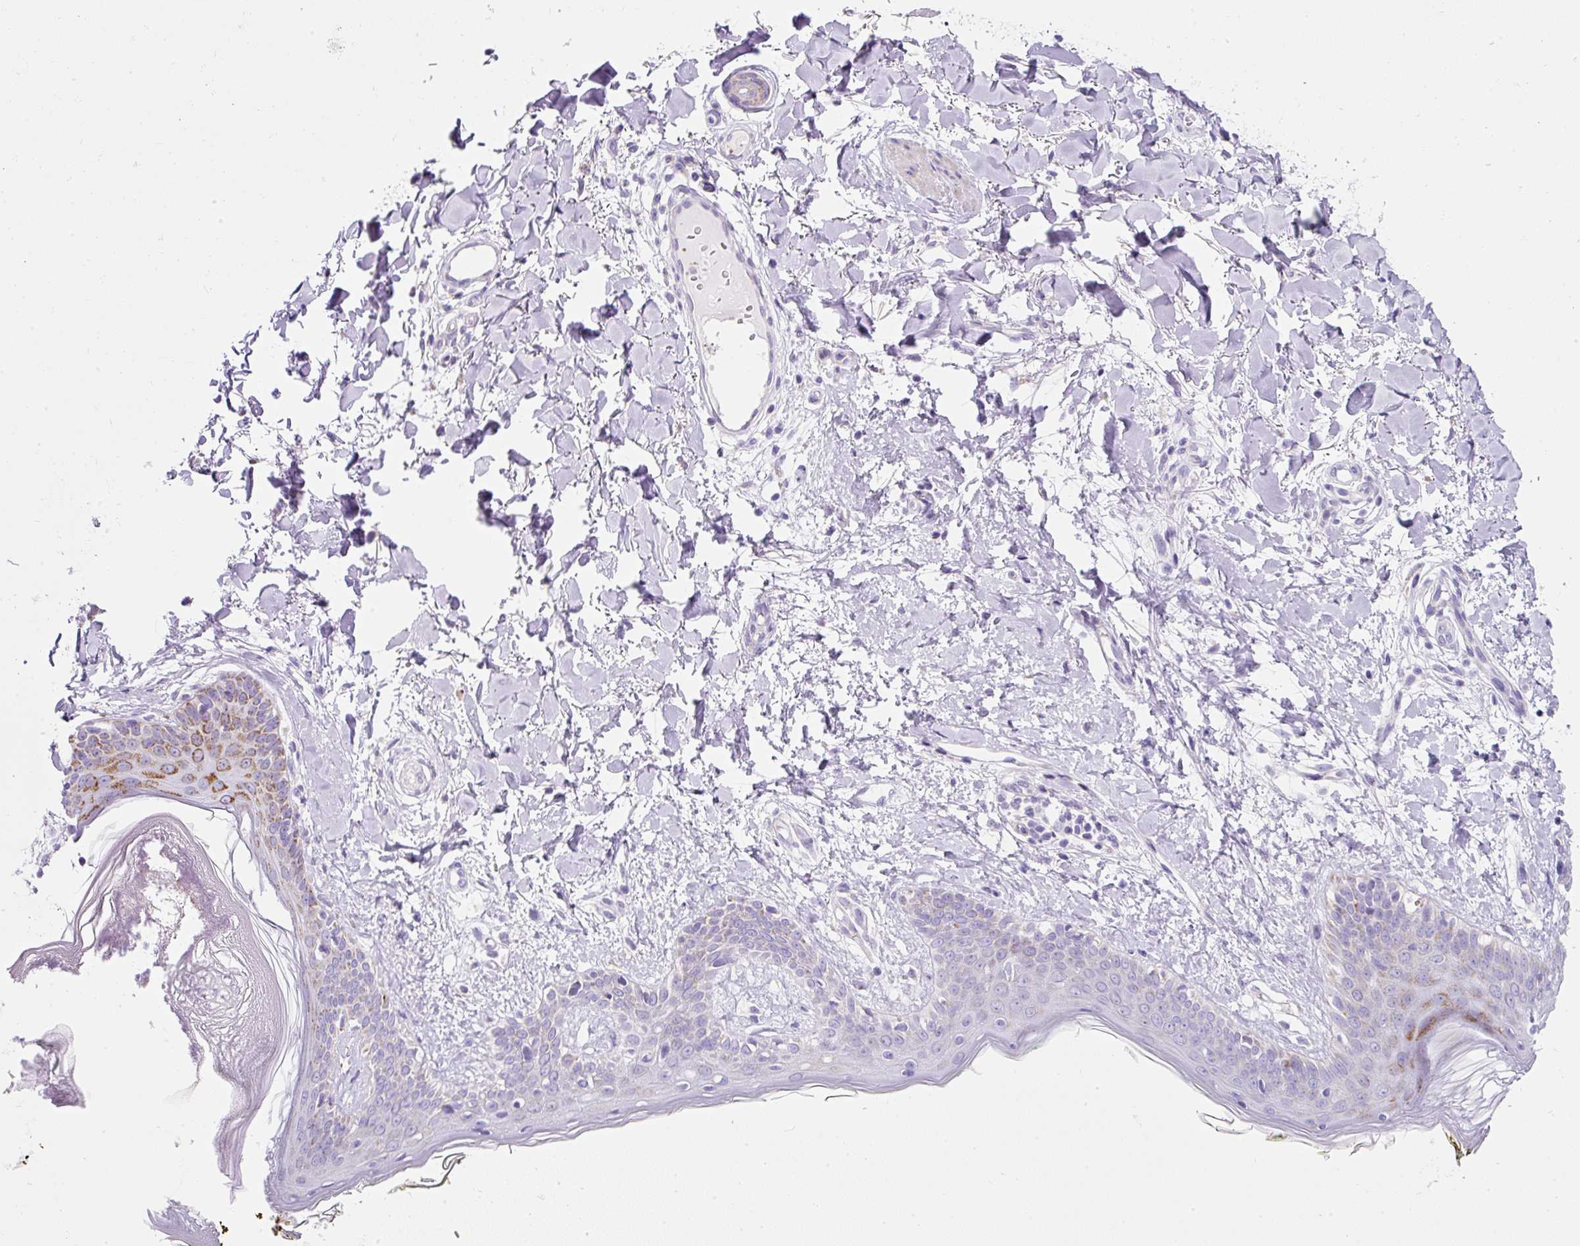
{"staining": {"intensity": "negative", "quantity": "none", "location": "none"}, "tissue": "skin", "cell_type": "Fibroblasts", "image_type": "normal", "snomed": [{"axis": "morphology", "description": "Normal tissue, NOS"}, {"axis": "topography", "description": "Skin"}], "caption": "High power microscopy micrograph of an IHC image of normal skin, revealing no significant staining in fibroblasts.", "gene": "PLPP2", "patient": {"sex": "female", "age": 34}}